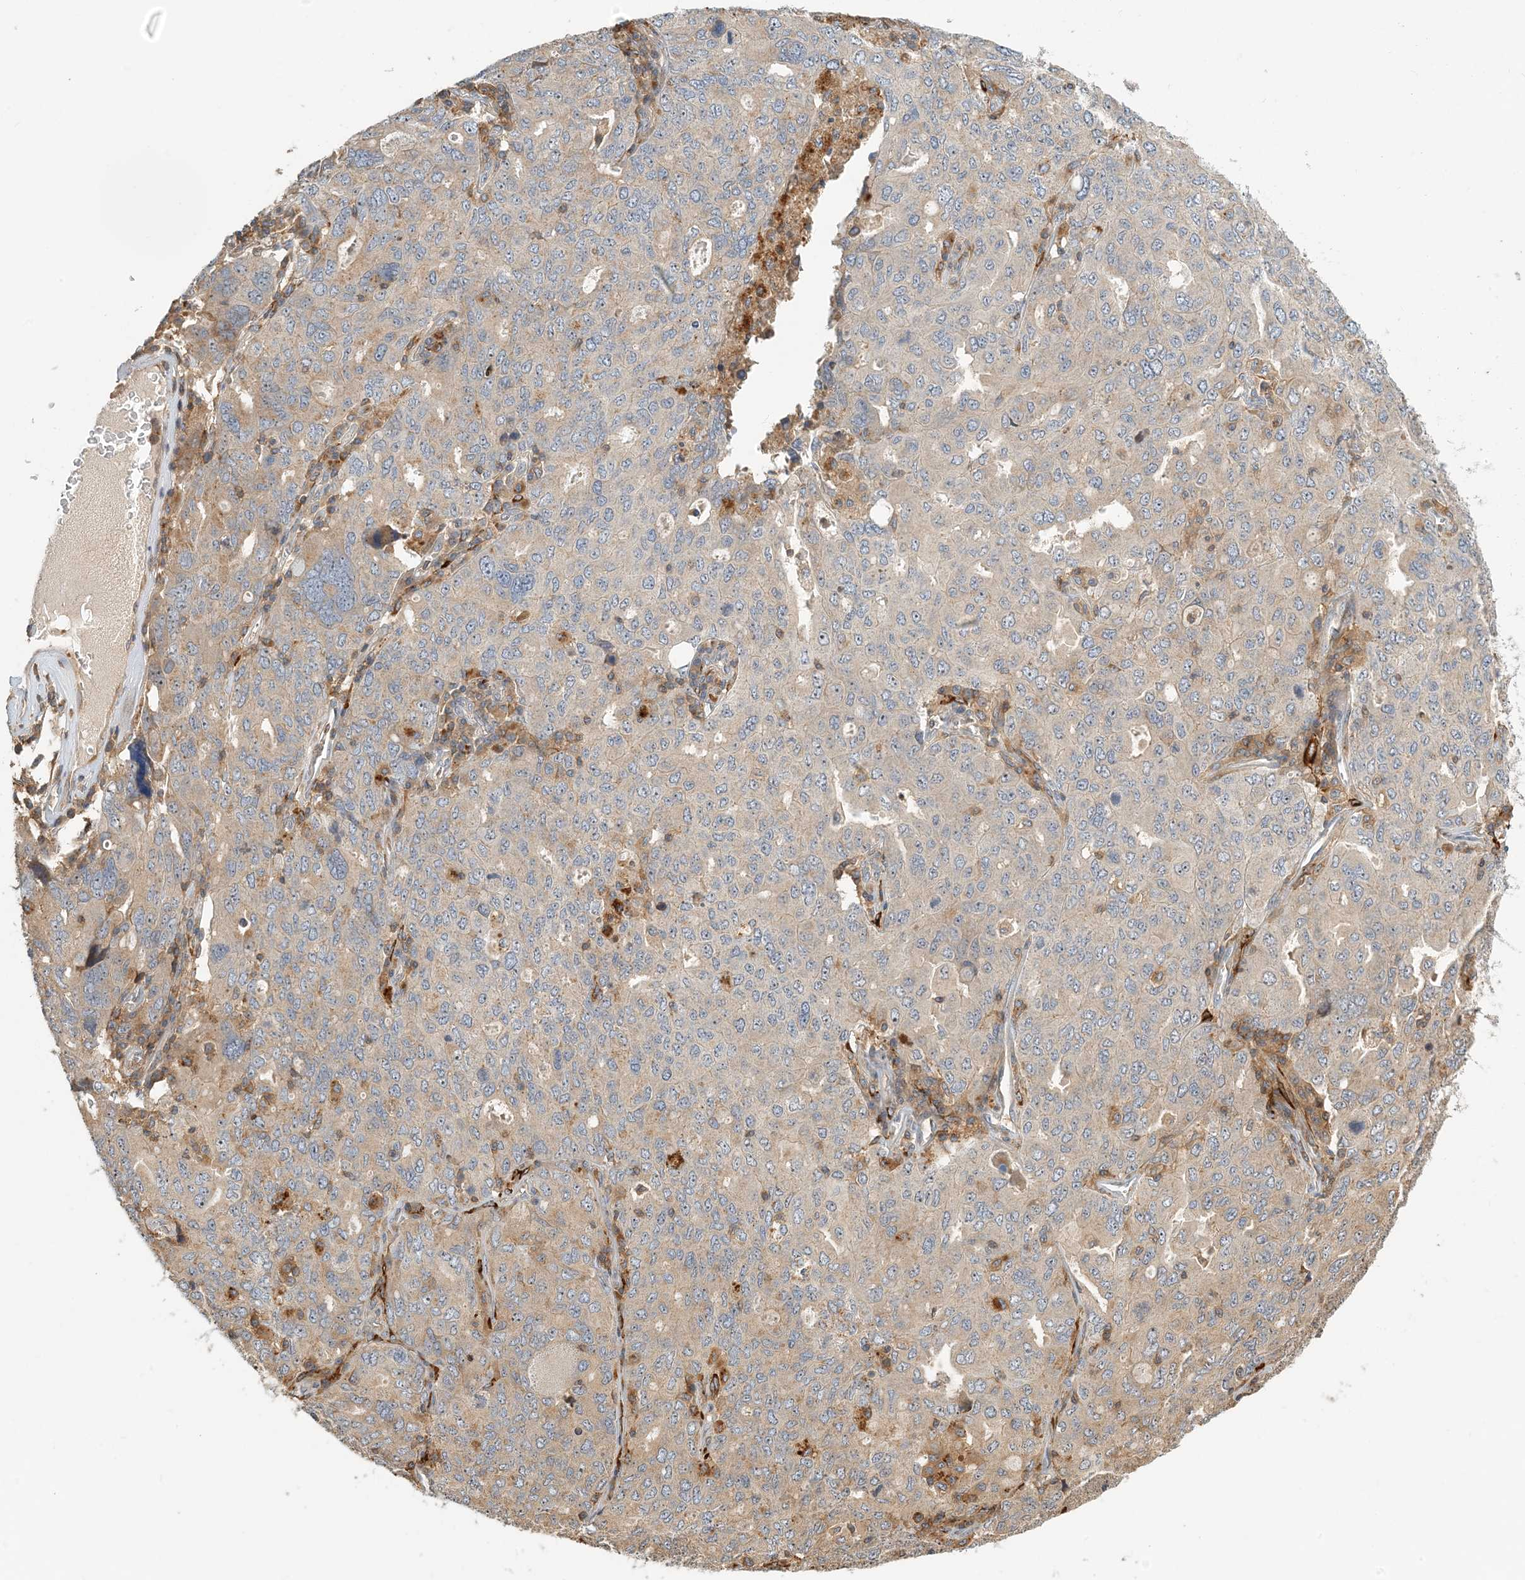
{"staining": {"intensity": "weak", "quantity": "<25%", "location": "cytoplasmic/membranous"}, "tissue": "ovarian cancer", "cell_type": "Tumor cells", "image_type": "cancer", "snomed": [{"axis": "morphology", "description": "Carcinoma, endometroid"}, {"axis": "topography", "description": "Ovary"}], "caption": "The IHC histopathology image has no significant positivity in tumor cells of ovarian cancer (endometroid carcinoma) tissue. (Stains: DAB (3,3'-diaminobenzidine) IHC with hematoxylin counter stain, Microscopy: brightfield microscopy at high magnification).", "gene": "COLEC11", "patient": {"sex": "female", "age": 62}}